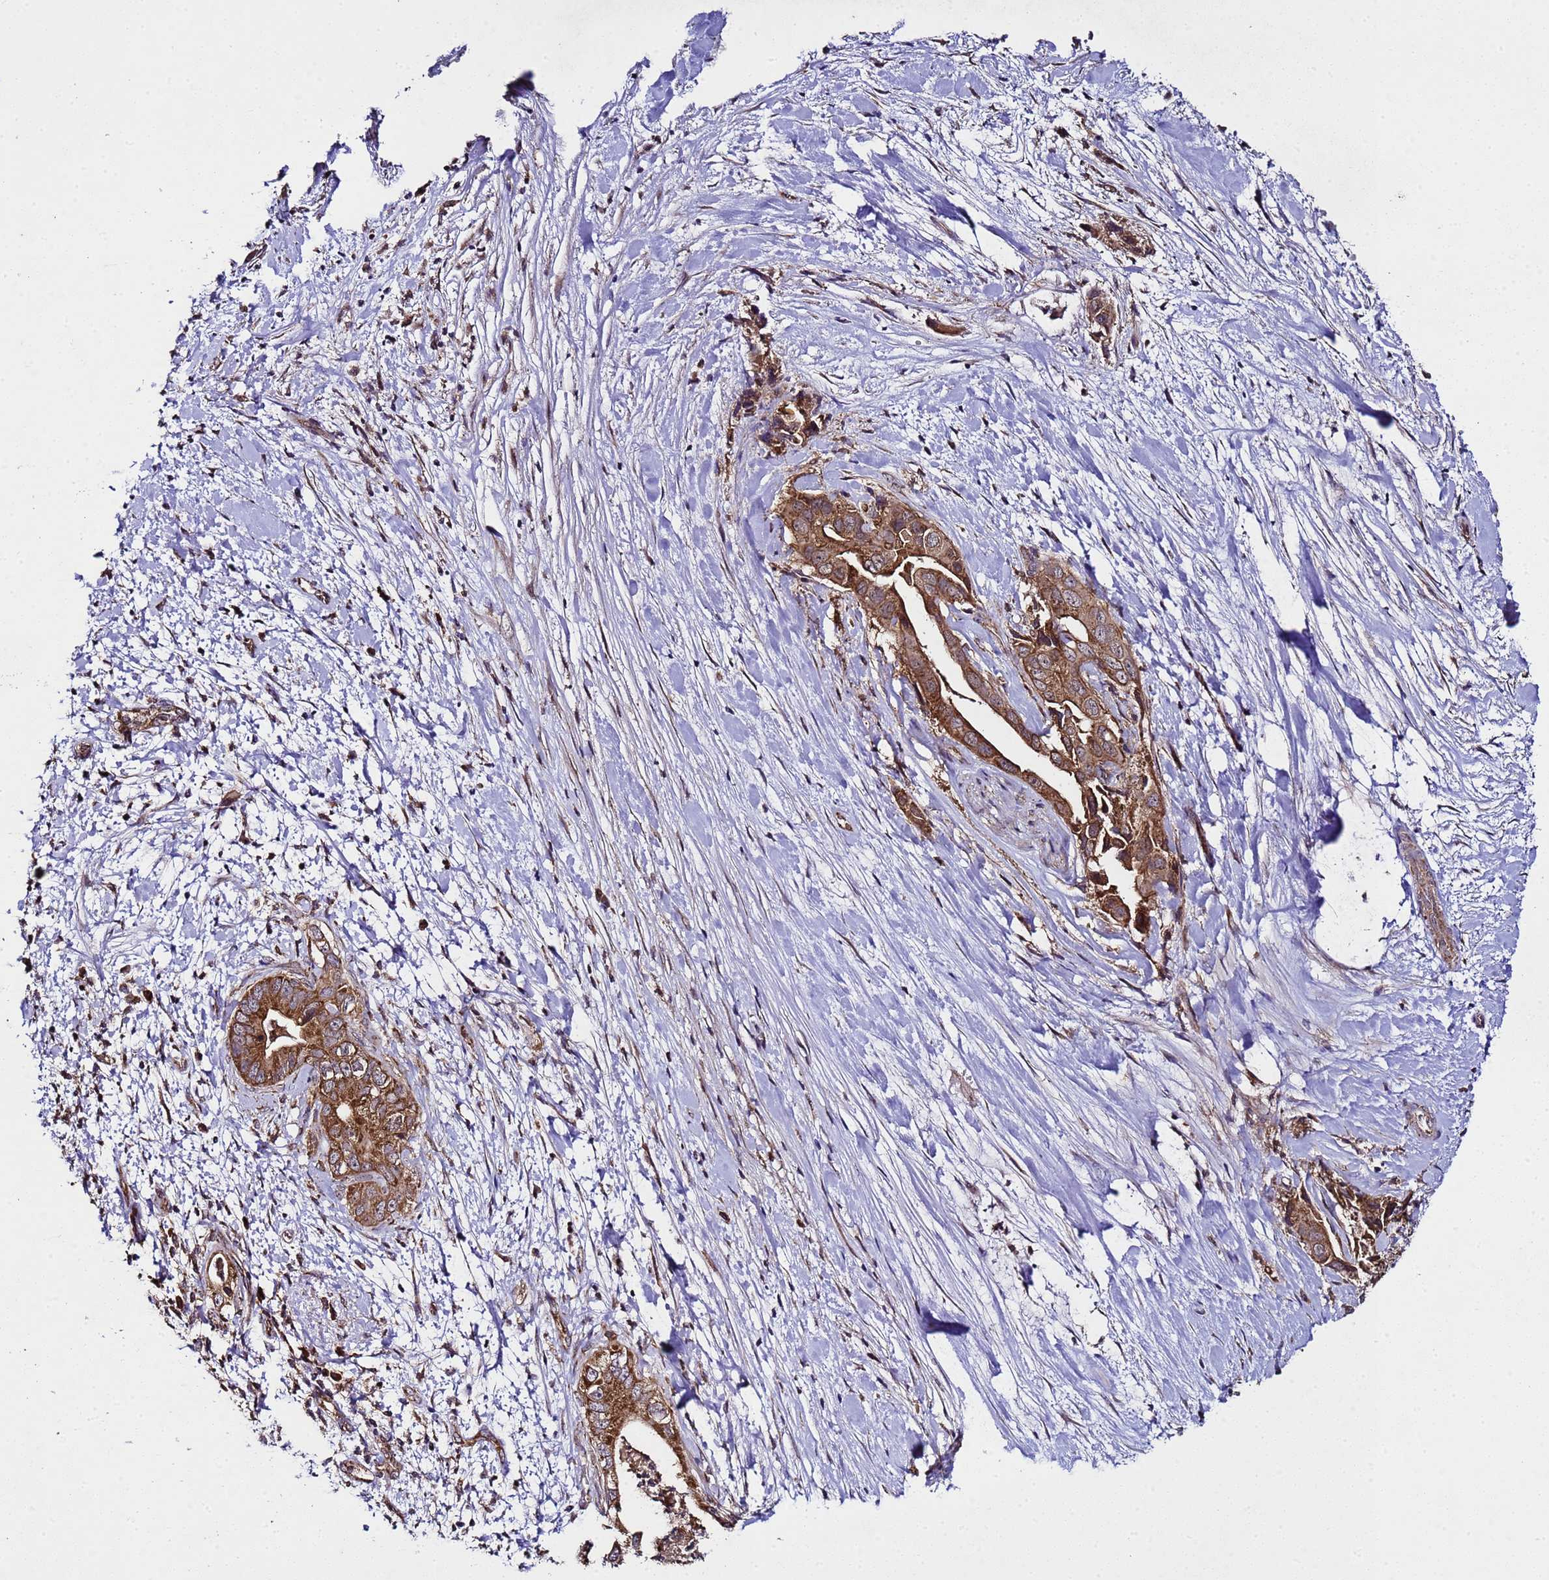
{"staining": {"intensity": "strong", "quantity": ">75%", "location": "cytoplasmic/membranous"}, "tissue": "pancreatic cancer", "cell_type": "Tumor cells", "image_type": "cancer", "snomed": [{"axis": "morphology", "description": "Adenocarcinoma, NOS"}, {"axis": "topography", "description": "Pancreas"}], "caption": "Immunohistochemistry of adenocarcinoma (pancreatic) shows high levels of strong cytoplasmic/membranous positivity in about >75% of tumor cells. The protein is stained brown, and the nuclei are stained in blue (DAB IHC with brightfield microscopy, high magnification).", "gene": "HSPBAP1", "patient": {"sex": "female", "age": 78}}